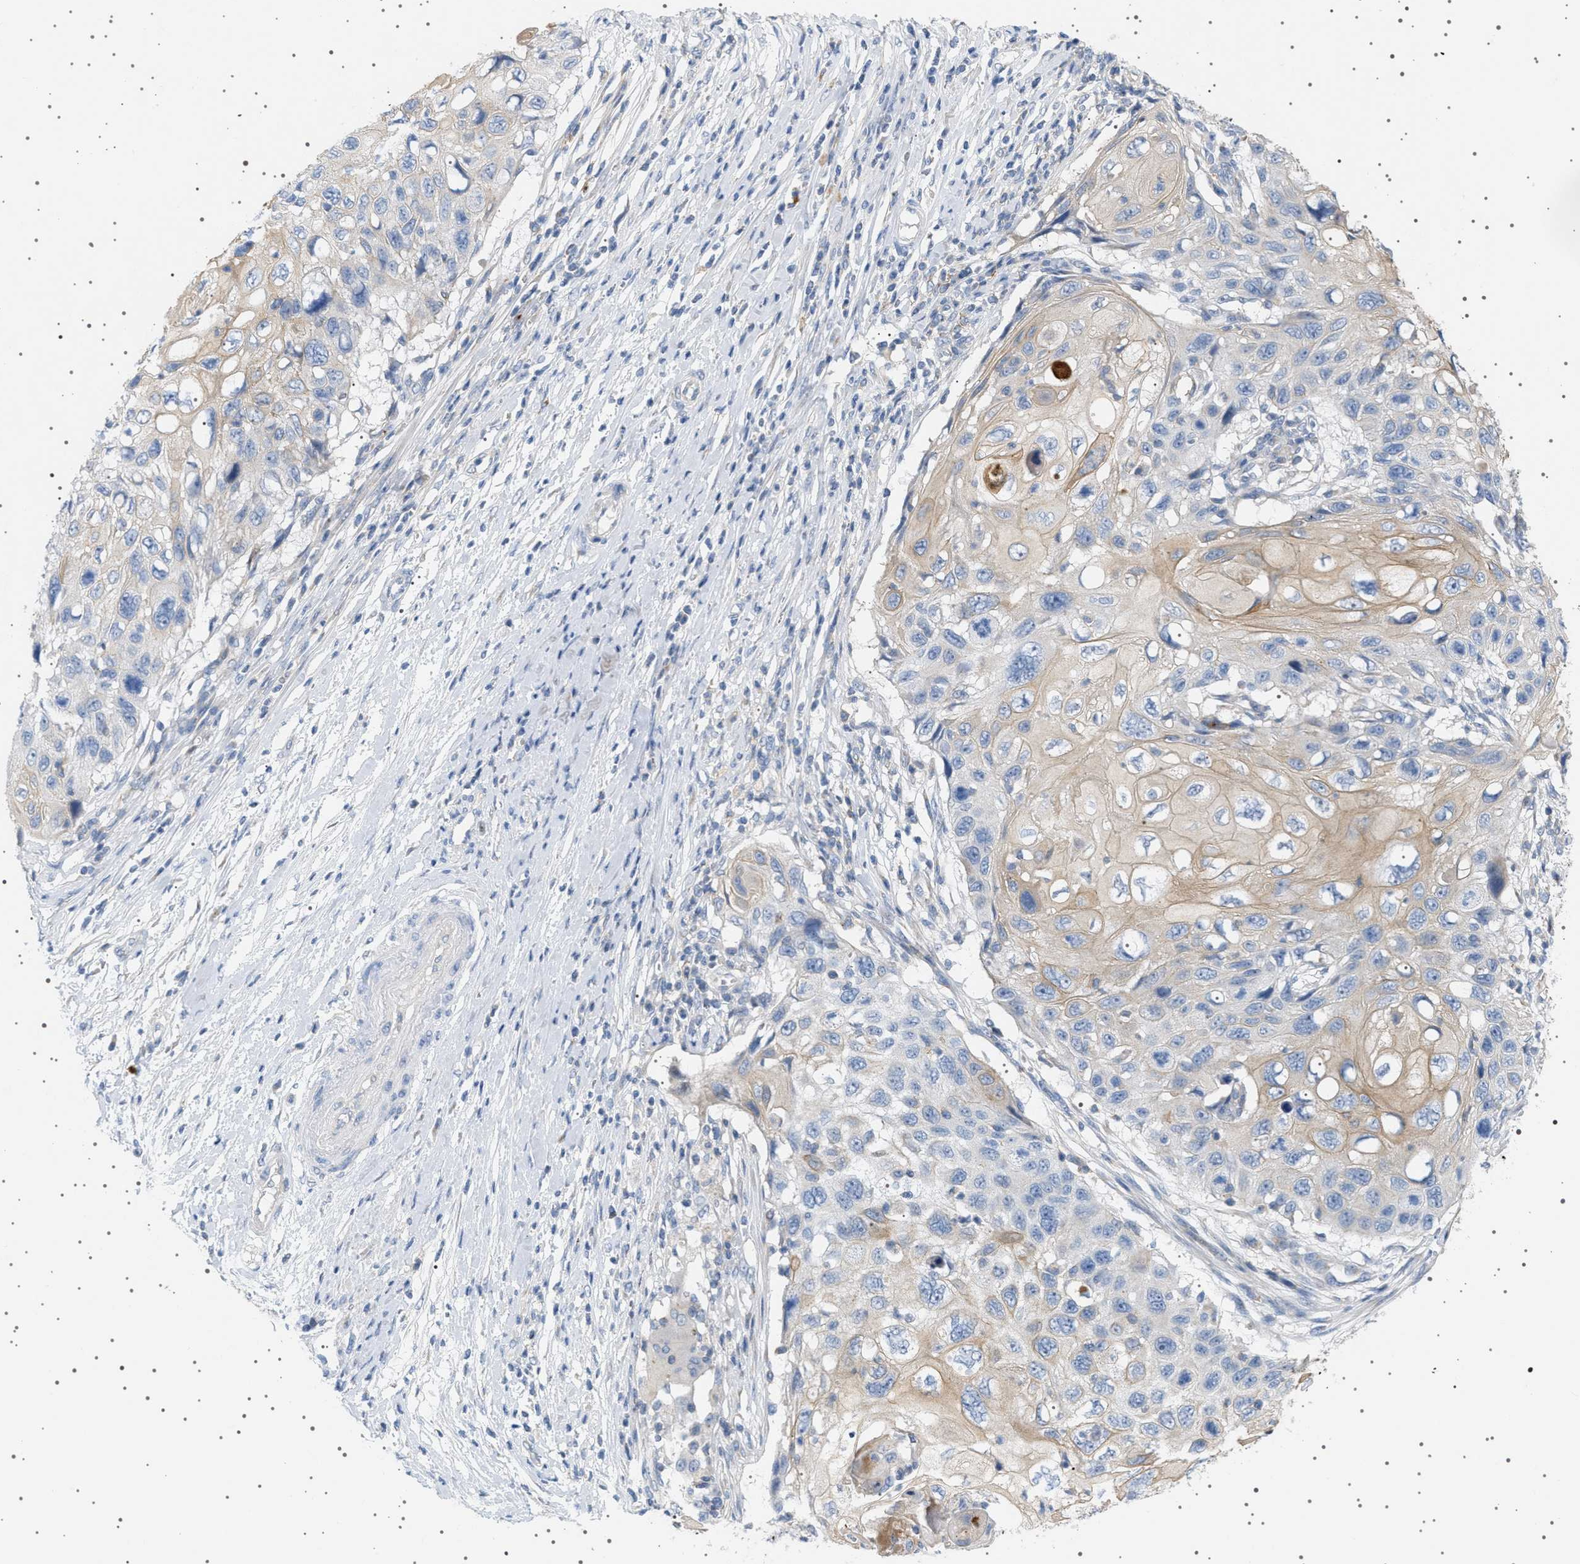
{"staining": {"intensity": "moderate", "quantity": "<25%", "location": "cytoplasmic/membranous"}, "tissue": "cervical cancer", "cell_type": "Tumor cells", "image_type": "cancer", "snomed": [{"axis": "morphology", "description": "Squamous cell carcinoma, NOS"}, {"axis": "topography", "description": "Cervix"}], "caption": "The micrograph exhibits staining of cervical cancer, revealing moderate cytoplasmic/membranous protein expression (brown color) within tumor cells.", "gene": "ADCY10", "patient": {"sex": "female", "age": 70}}